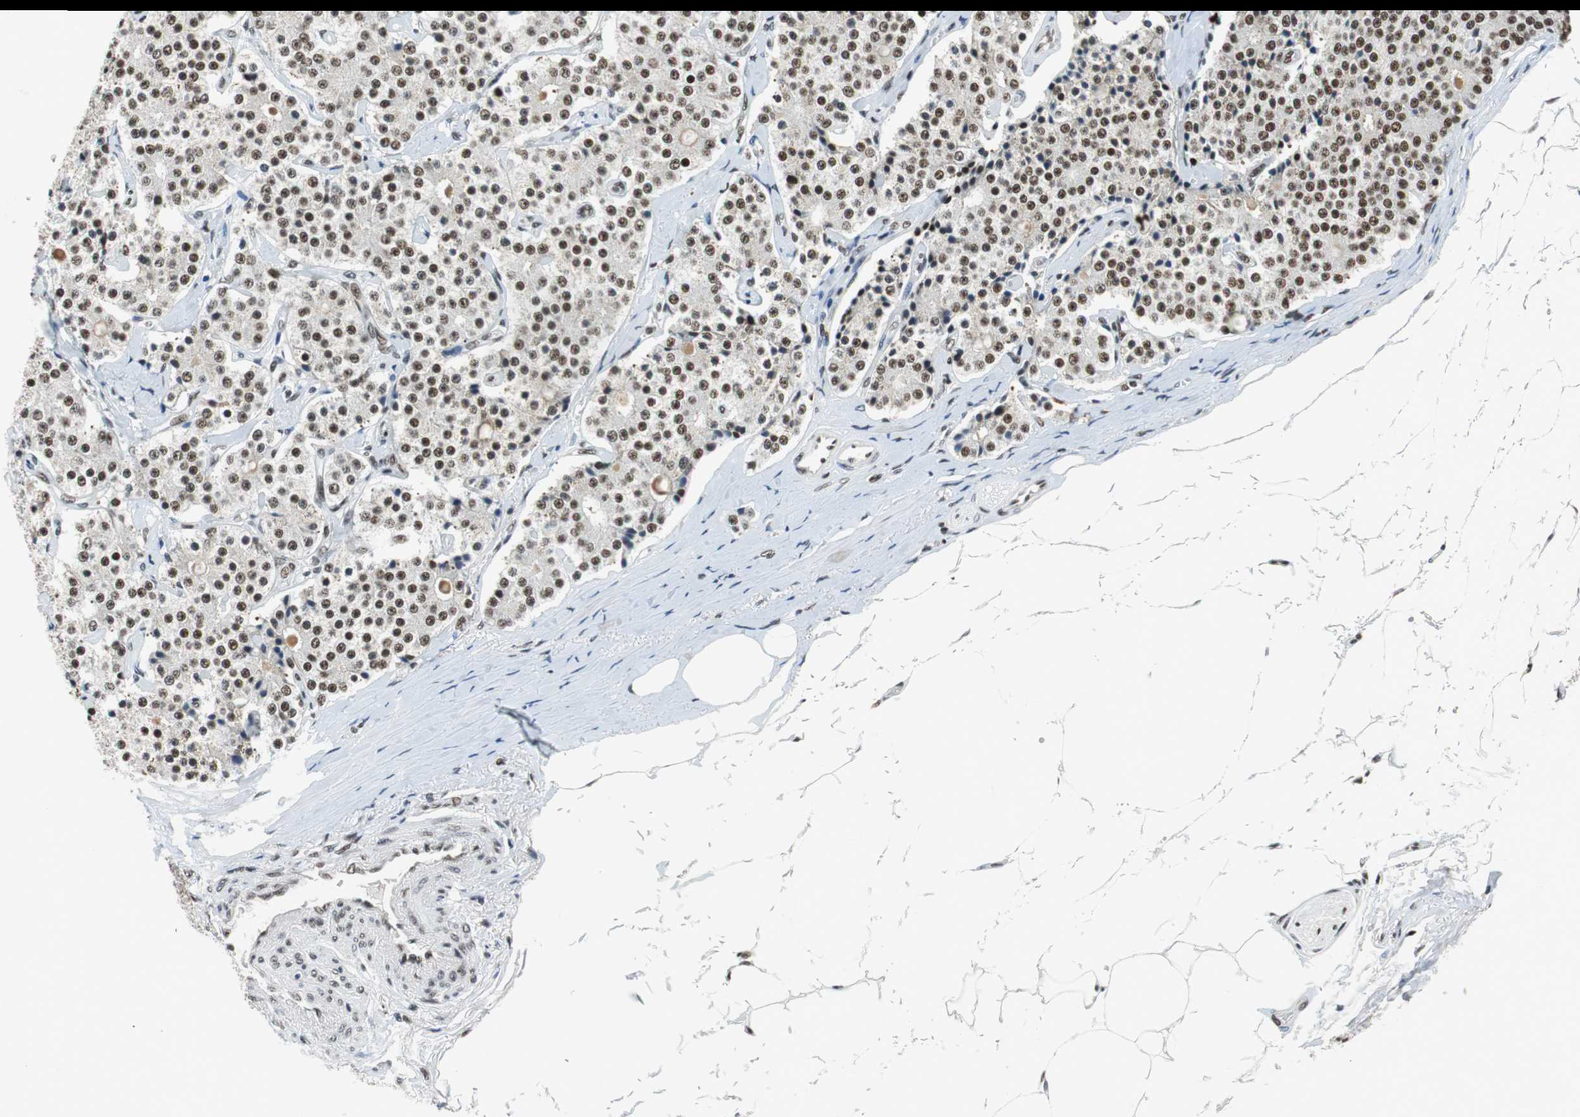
{"staining": {"intensity": "moderate", "quantity": ">75%", "location": "nuclear"}, "tissue": "carcinoid", "cell_type": "Tumor cells", "image_type": "cancer", "snomed": [{"axis": "morphology", "description": "Carcinoid, malignant, NOS"}, {"axis": "topography", "description": "Colon"}], "caption": "Immunohistochemistry photomicrograph of human malignant carcinoid stained for a protein (brown), which shows medium levels of moderate nuclear expression in approximately >75% of tumor cells.", "gene": "PRKDC", "patient": {"sex": "female", "age": 61}}